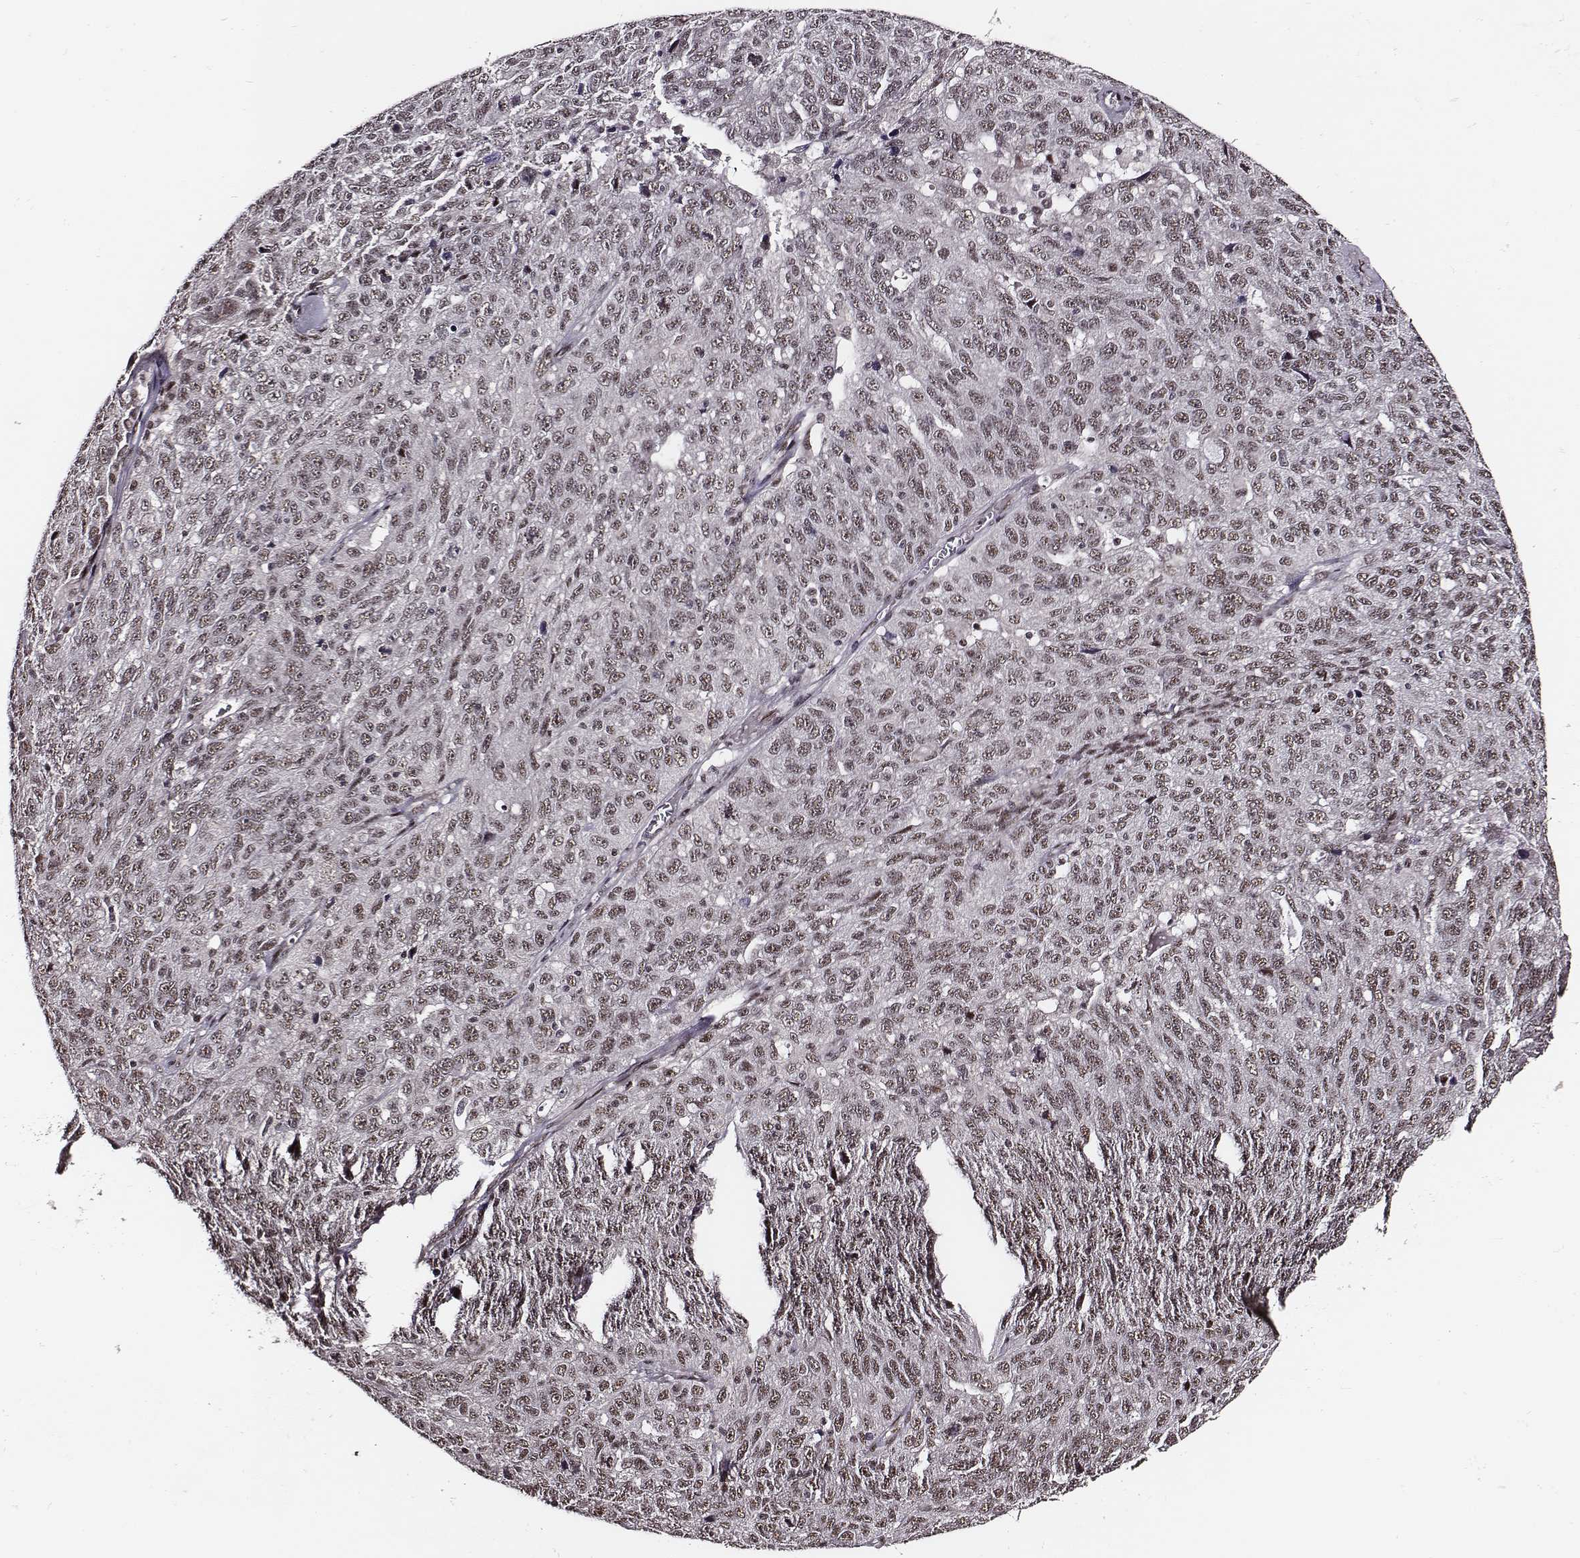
{"staining": {"intensity": "weak", "quantity": ">75%", "location": "nuclear"}, "tissue": "ovarian cancer", "cell_type": "Tumor cells", "image_type": "cancer", "snomed": [{"axis": "morphology", "description": "Cystadenocarcinoma, serous, NOS"}, {"axis": "topography", "description": "Ovary"}], "caption": "Protein expression analysis of human serous cystadenocarcinoma (ovarian) reveals weak nuclear staining in about >75% of tumor cells. (DAB = brown stain, brightfield microscopy at high magnification).", "gene": "PPARA", "patient": {"sex": "female", "age": 71}}